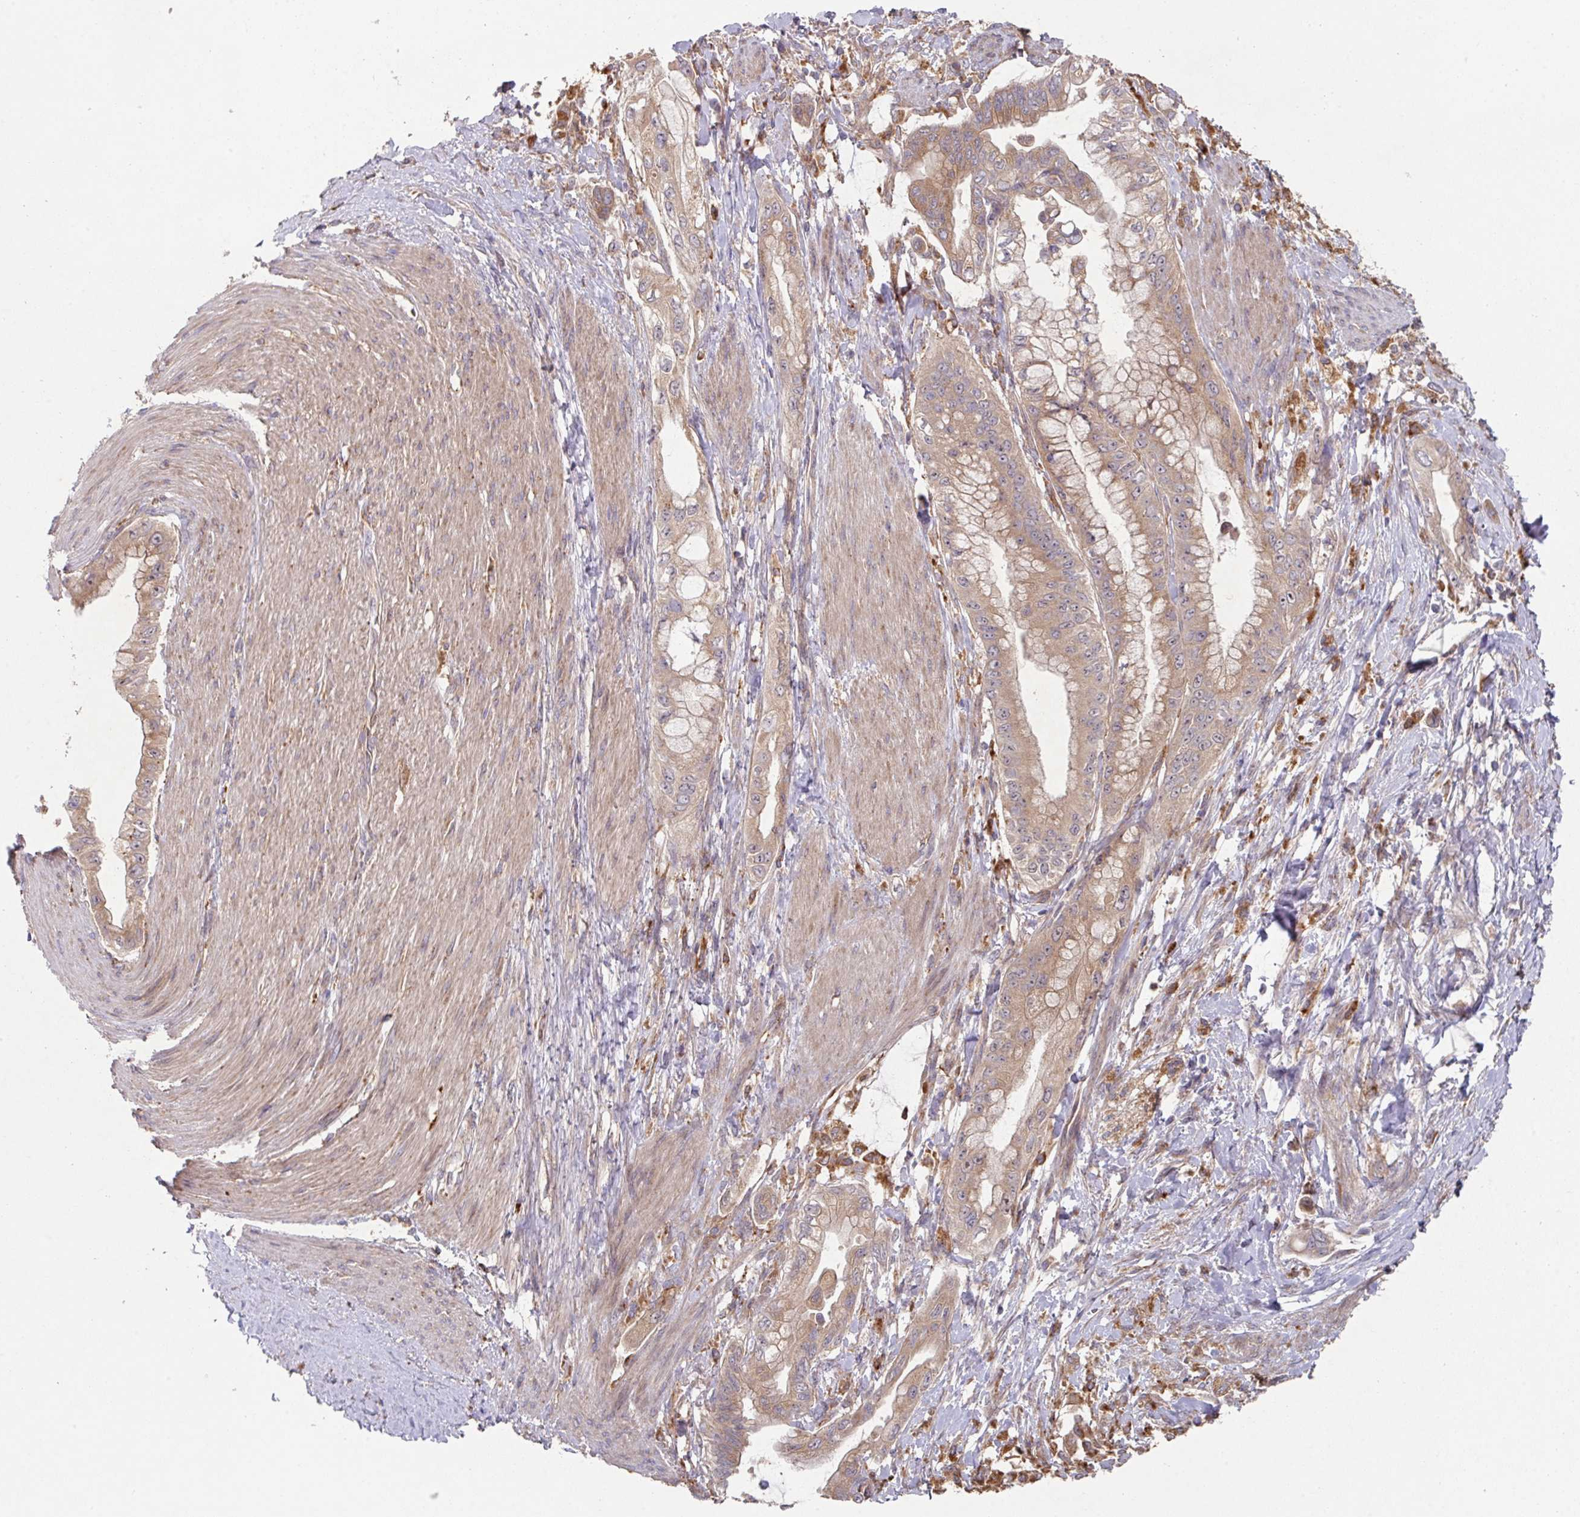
{"staining": {"intensity": "moderate", "quantity": ">75%", "location": "cytoplasmic/membranous"}, "tissue": "pancreatic cancer", "cell_type": "Tumor cells", "image_type": "cancer", "snomed": [{"axis": "morphology", "description": "Adenocarcinoma, NOS"}, {"axis": "topography", "description": "Pancreas"}], "caption": "Protein analysis of pancreatic cancer tissue shows moderate cytoplasmic/membranous expression in about >75% of tumor cells.", "gene": "TRIM14", "patient": {"sex": "male", "age": 48}}